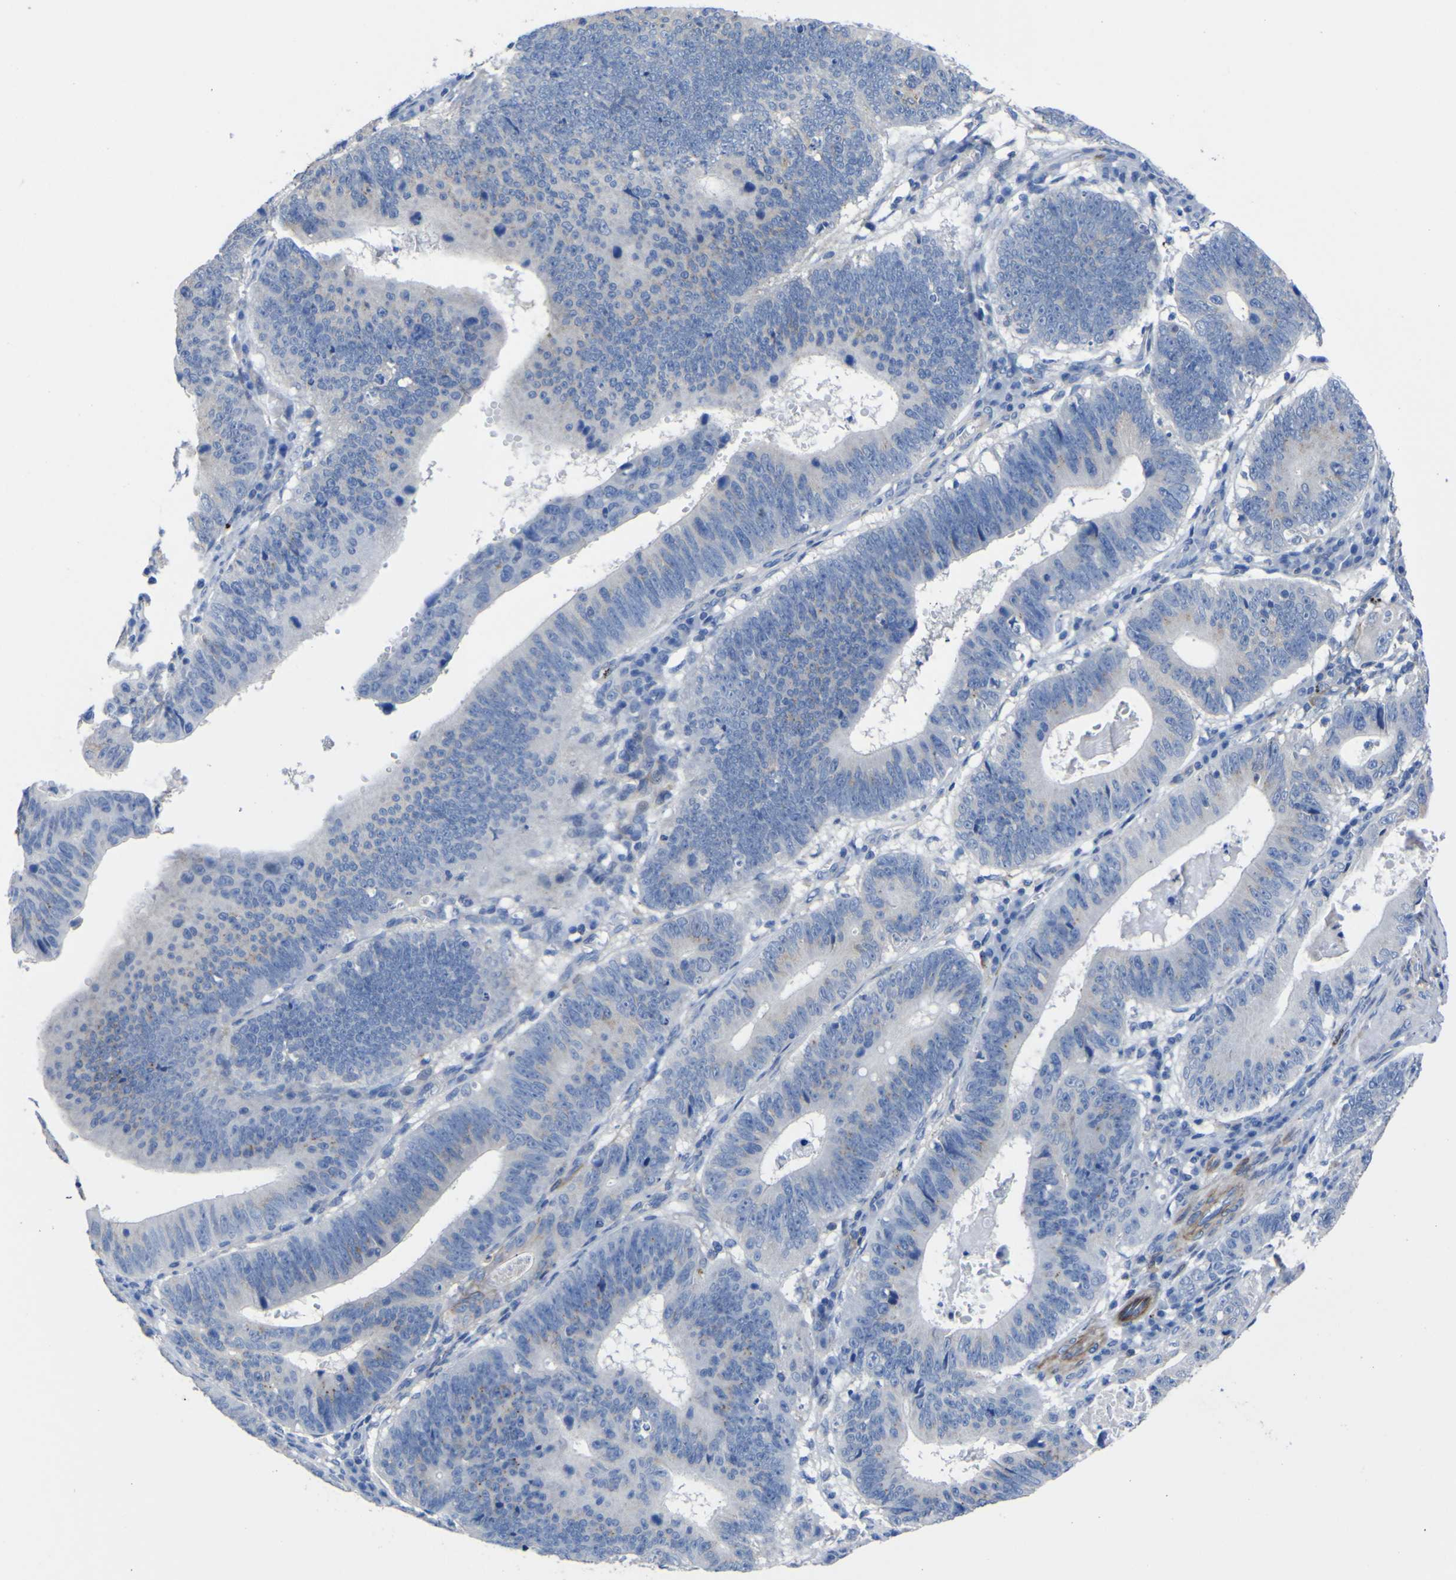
{"staining": {"intensity": "weak", "quantity": "<25%", "location": "cytoplasmic/membranous"}, "tissue": "stomach cancer", "cell_type": "Tumor cells", "image_type": "cancer", "snomed": [{"axis": "morphology", "description": "Adenocarcinoma, NOS"}, {"axis": "topography", "description": "Stomach"}], "caption": "This is an IHC histopathology image of human stomach adenocarcinoma. There is no positivity in tumor cells.", "gene": "AGO4", "patient": {"sex": "male", "age": 59}}